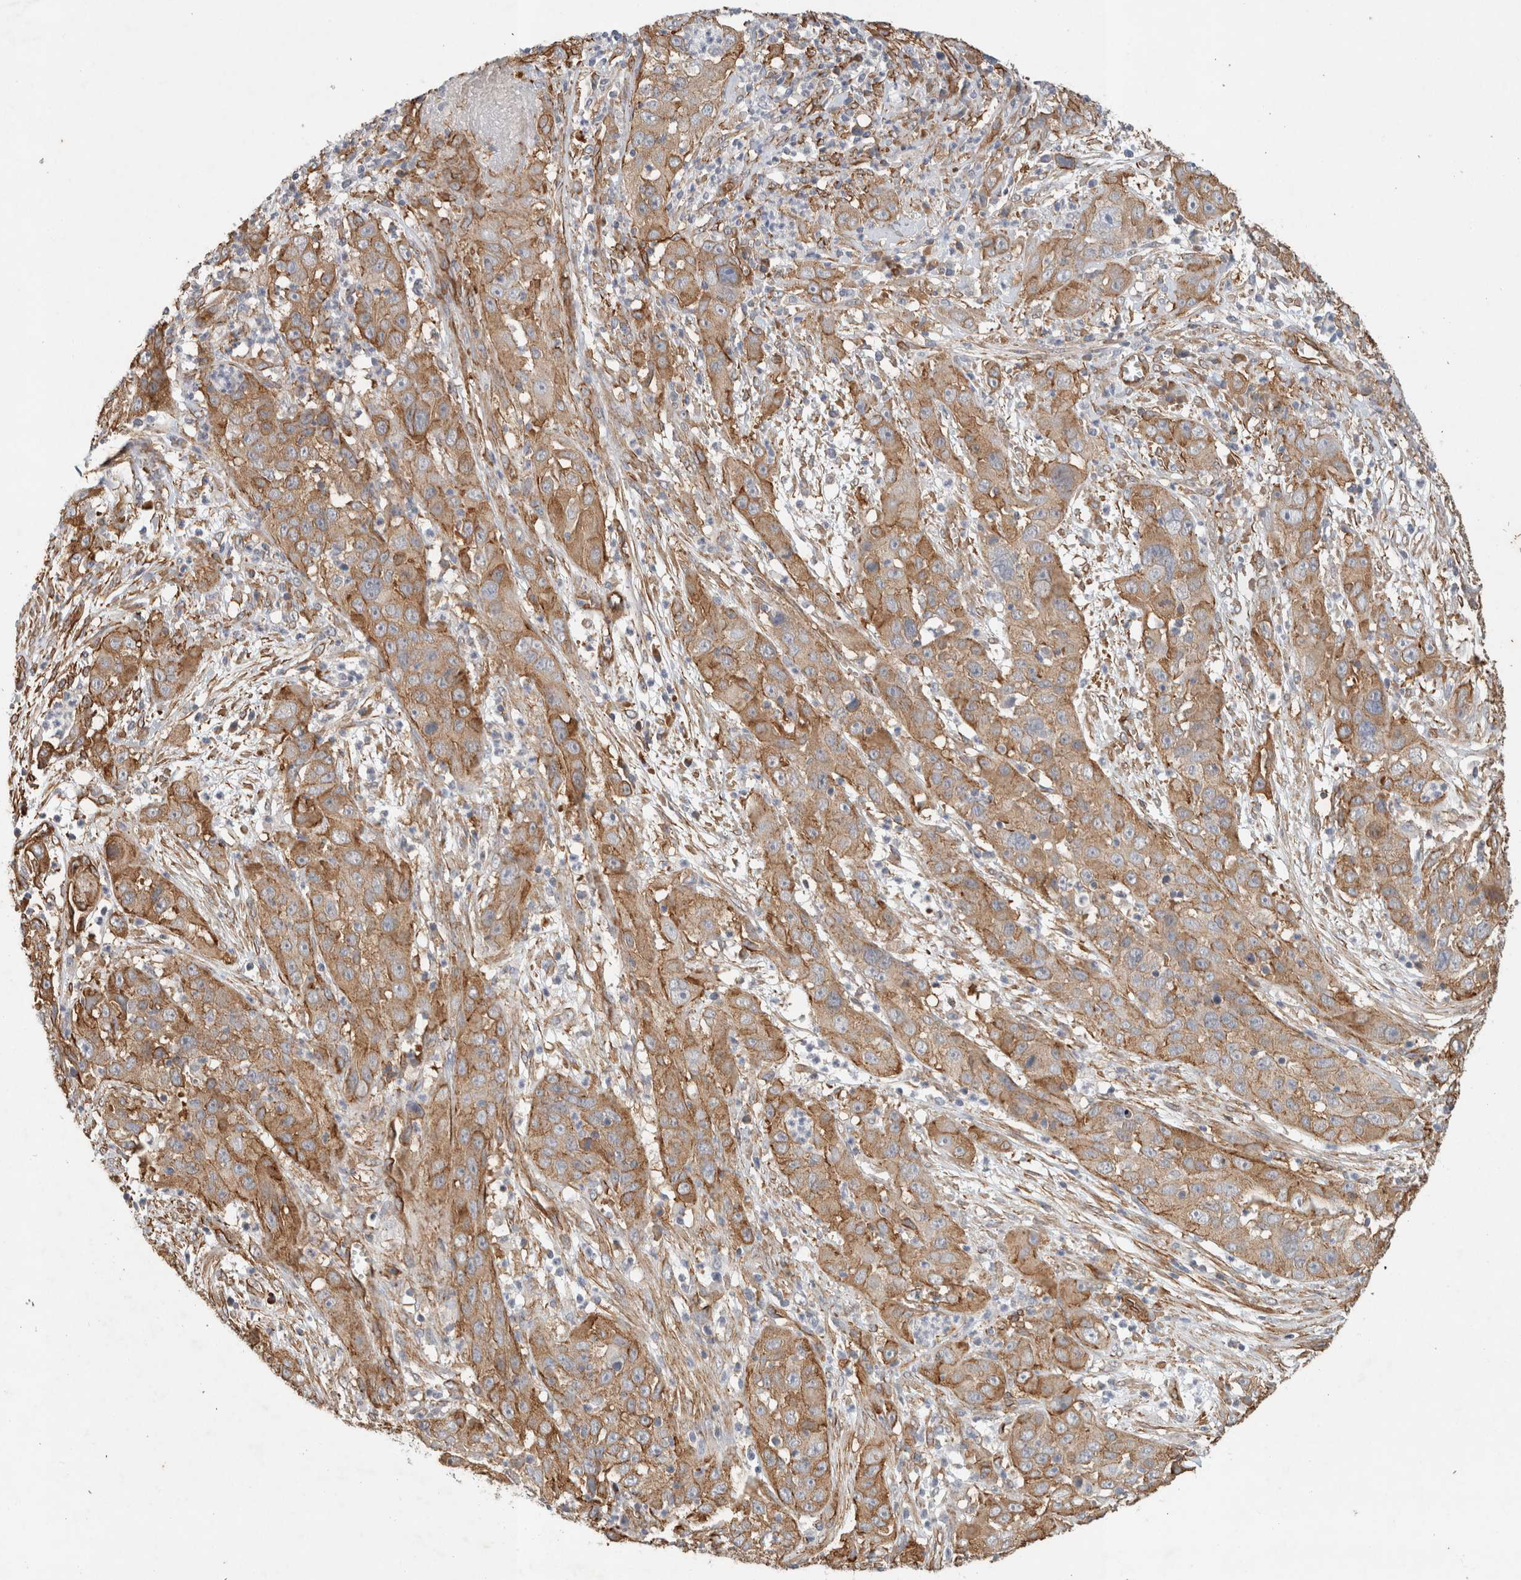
{"staining": {"intensity": "moderate", "quantity": ">75%", "location": "cytoplasmic/membranous"}, "tissue": "cervical cancer", "cell_type": "Tumor cells", "image_type": "cancer", "snomed": [{"axis": "morphology", "description": "Squamous cell carcinoma, NOS"}, {"axis": "topography", "description": "Cervix"}], "caption": "Tumor cells reveal moderate cytoplasmic/membranous staining in approximately >75% of cells in cervical cancer. The staining was performed using DAB, with brown indicating positive protein expression. Nuclei are stained blue with hematoxylin.", "gene": "JMJD4", "patient": {"sex": "female", "age": 32}}